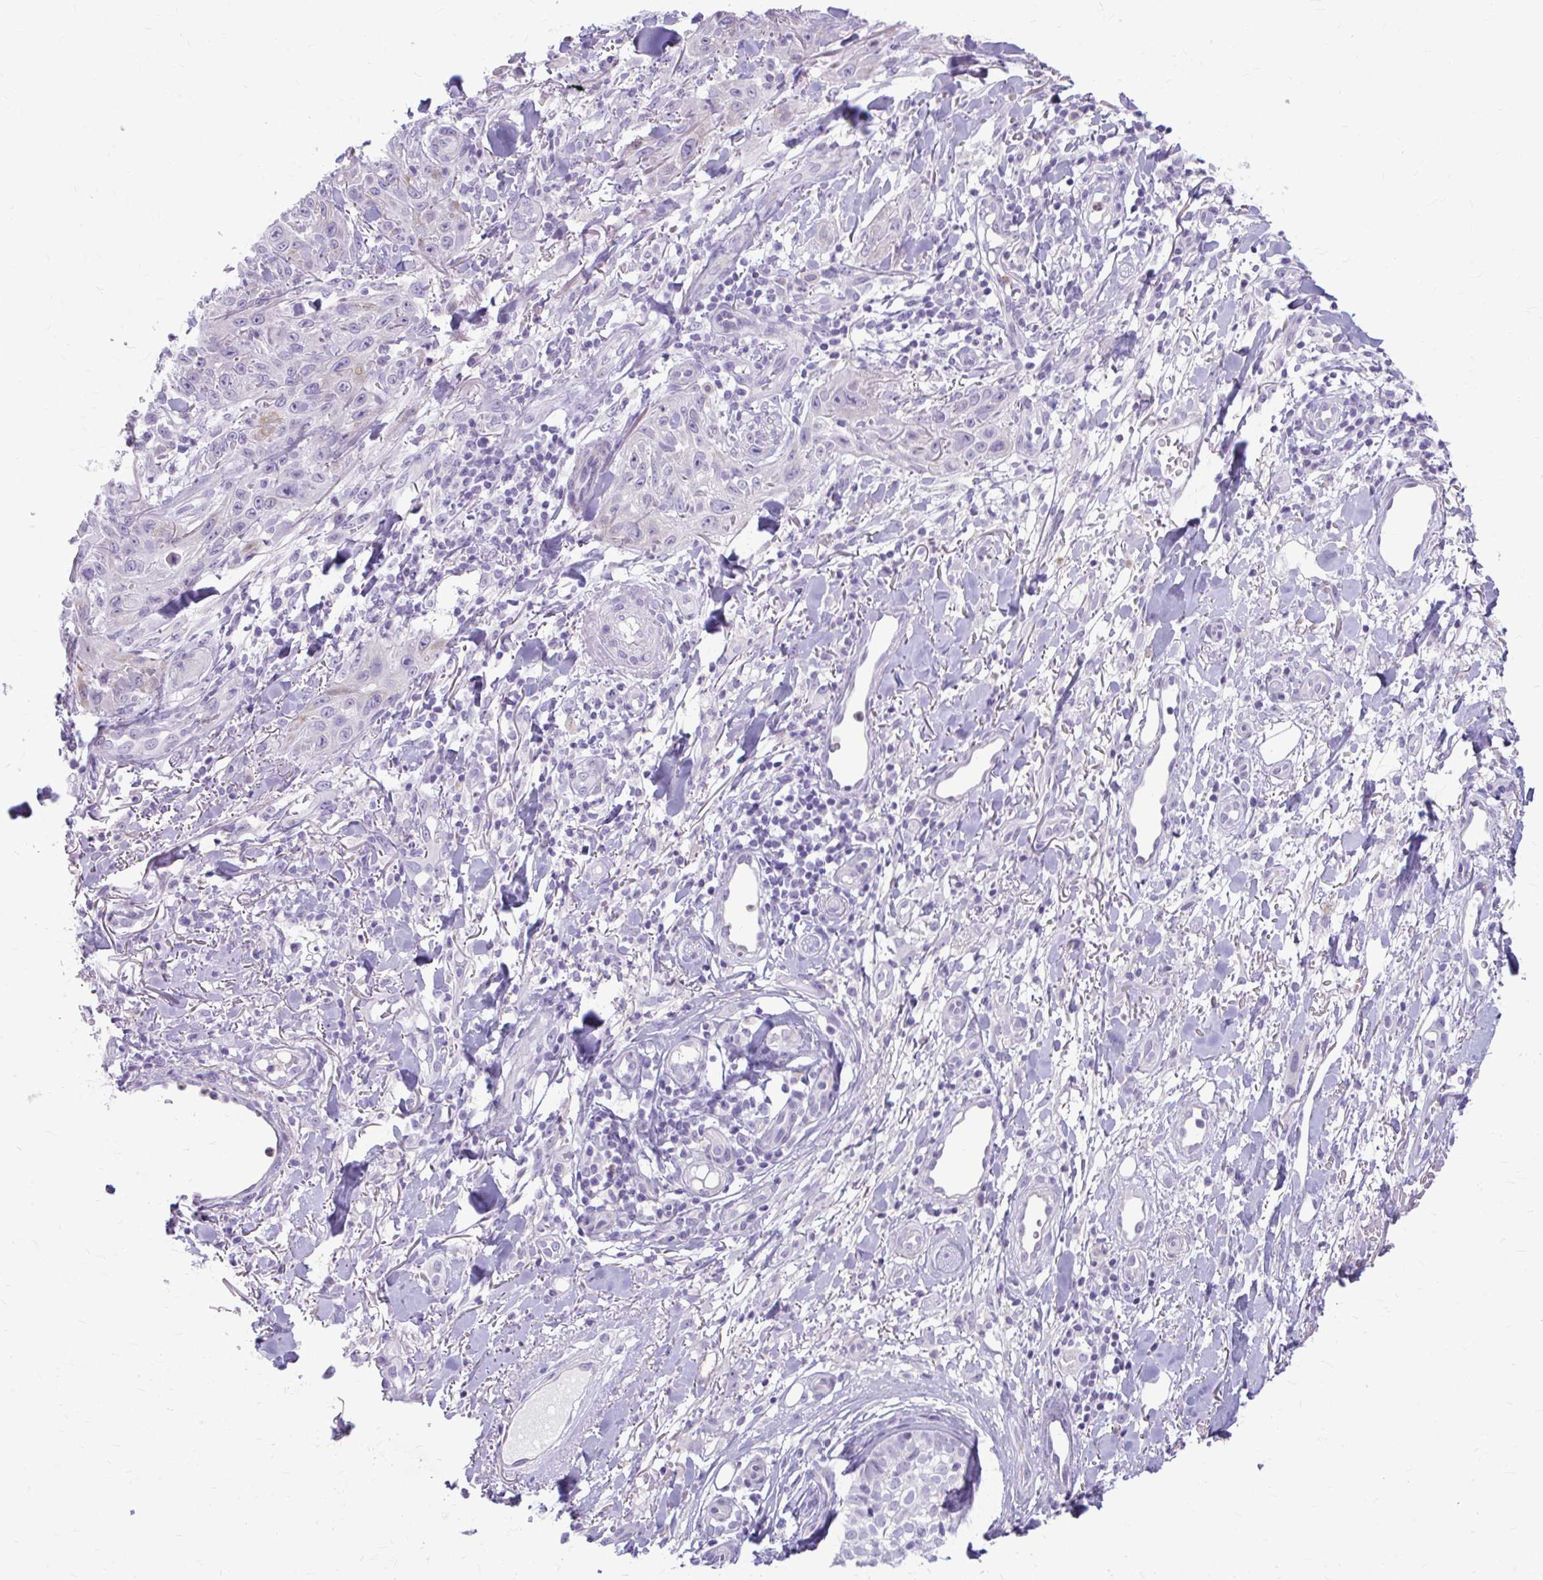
{"staining": {"intensity": "negative", "quantity": "none", "location": "none"}, "tissue": "skin cancer", "cell_type": "Tumor cells", "image_type": "cancer", "snomed": [{"axis": "morphology", "description": "Squamous cell carcinoma, NOS"}, {"axis": "topography", "description": "Skin"}], "caption": "Human squamous cell carcinoma (skin) stained for a protein using IHC exhibits no expression in tumor cells.", "gene": "CHIA", "patient": {"sex": "male", "age": 86}}